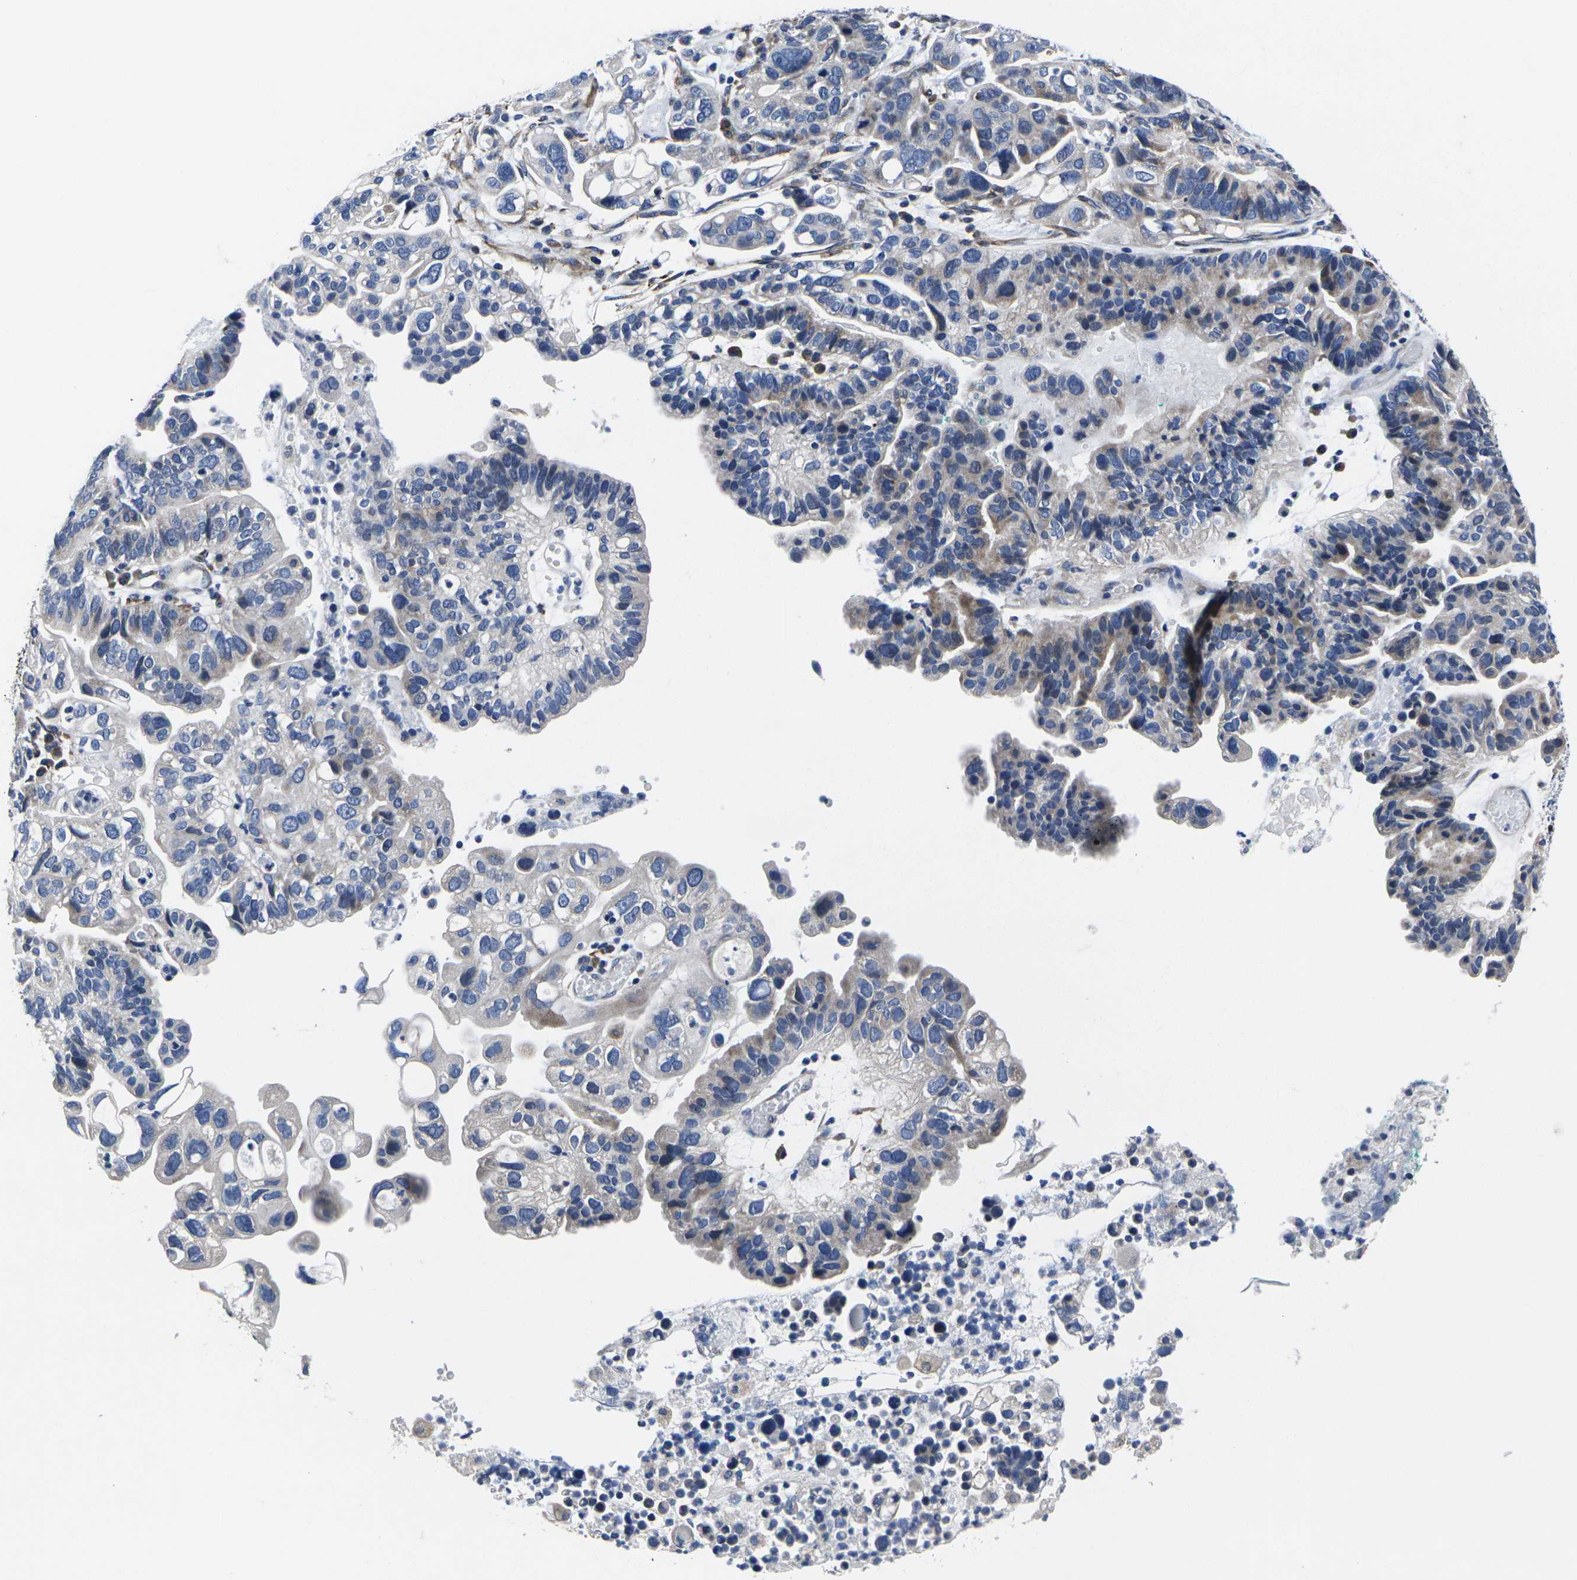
{"staining": {"intensity": "weak", "quantity": "<25%", "location": "cytoplasmic/membranous"}, "tissue": "ovarian cancer", "cell_type": "Tumor cells", "image_type": "cancer", "snomed": [{"axis": "morphology", "description": "Cystadenocarcinoma, serous, NOS"}, {"axis": "topography", "description": "Ovary"}], "caption": "The histopathology image exhibits no staining of tumor cells in ovarian cancer (serous cystadenocarcinoma).", "gene": "CYP2C8", "patient": {"sex": "female", "age": 56}}